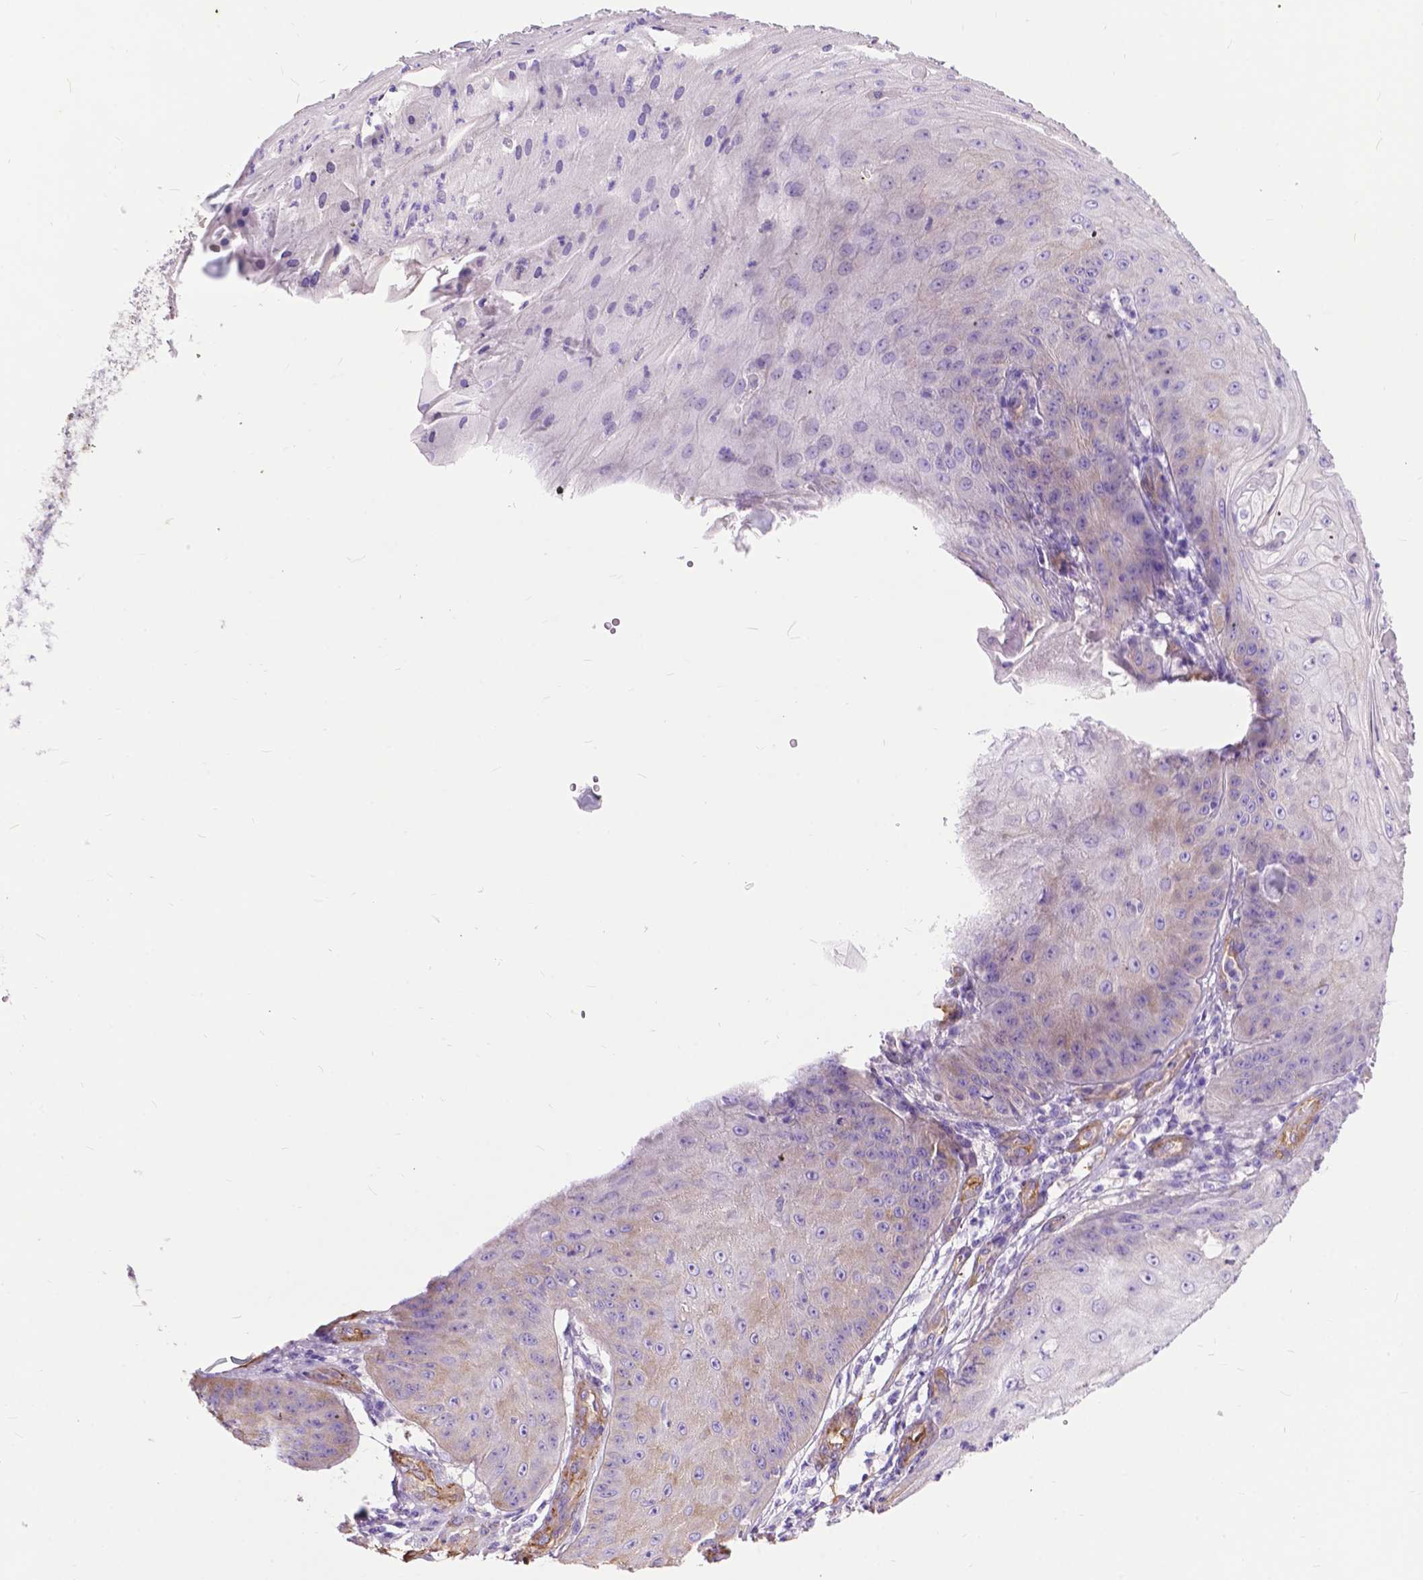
{"staining": {"intensity": "weak", "quantity": "<25%", "location": "cytoplasmic/membranous"}, "tissue": "skin cancer", "cell_type": "Tumor cells", "image_type": "cancer", "snomed": [{"axis": "morphology", "description": "Squamous cell carcinoma, NOS"}, {"axis": "topography", "description": "Skin"}], "caption": "The image shows no staining of tumor cells in skin cancer.", "gene": "PCDHA12", "patient": {"sex": "male", "age": 70}}